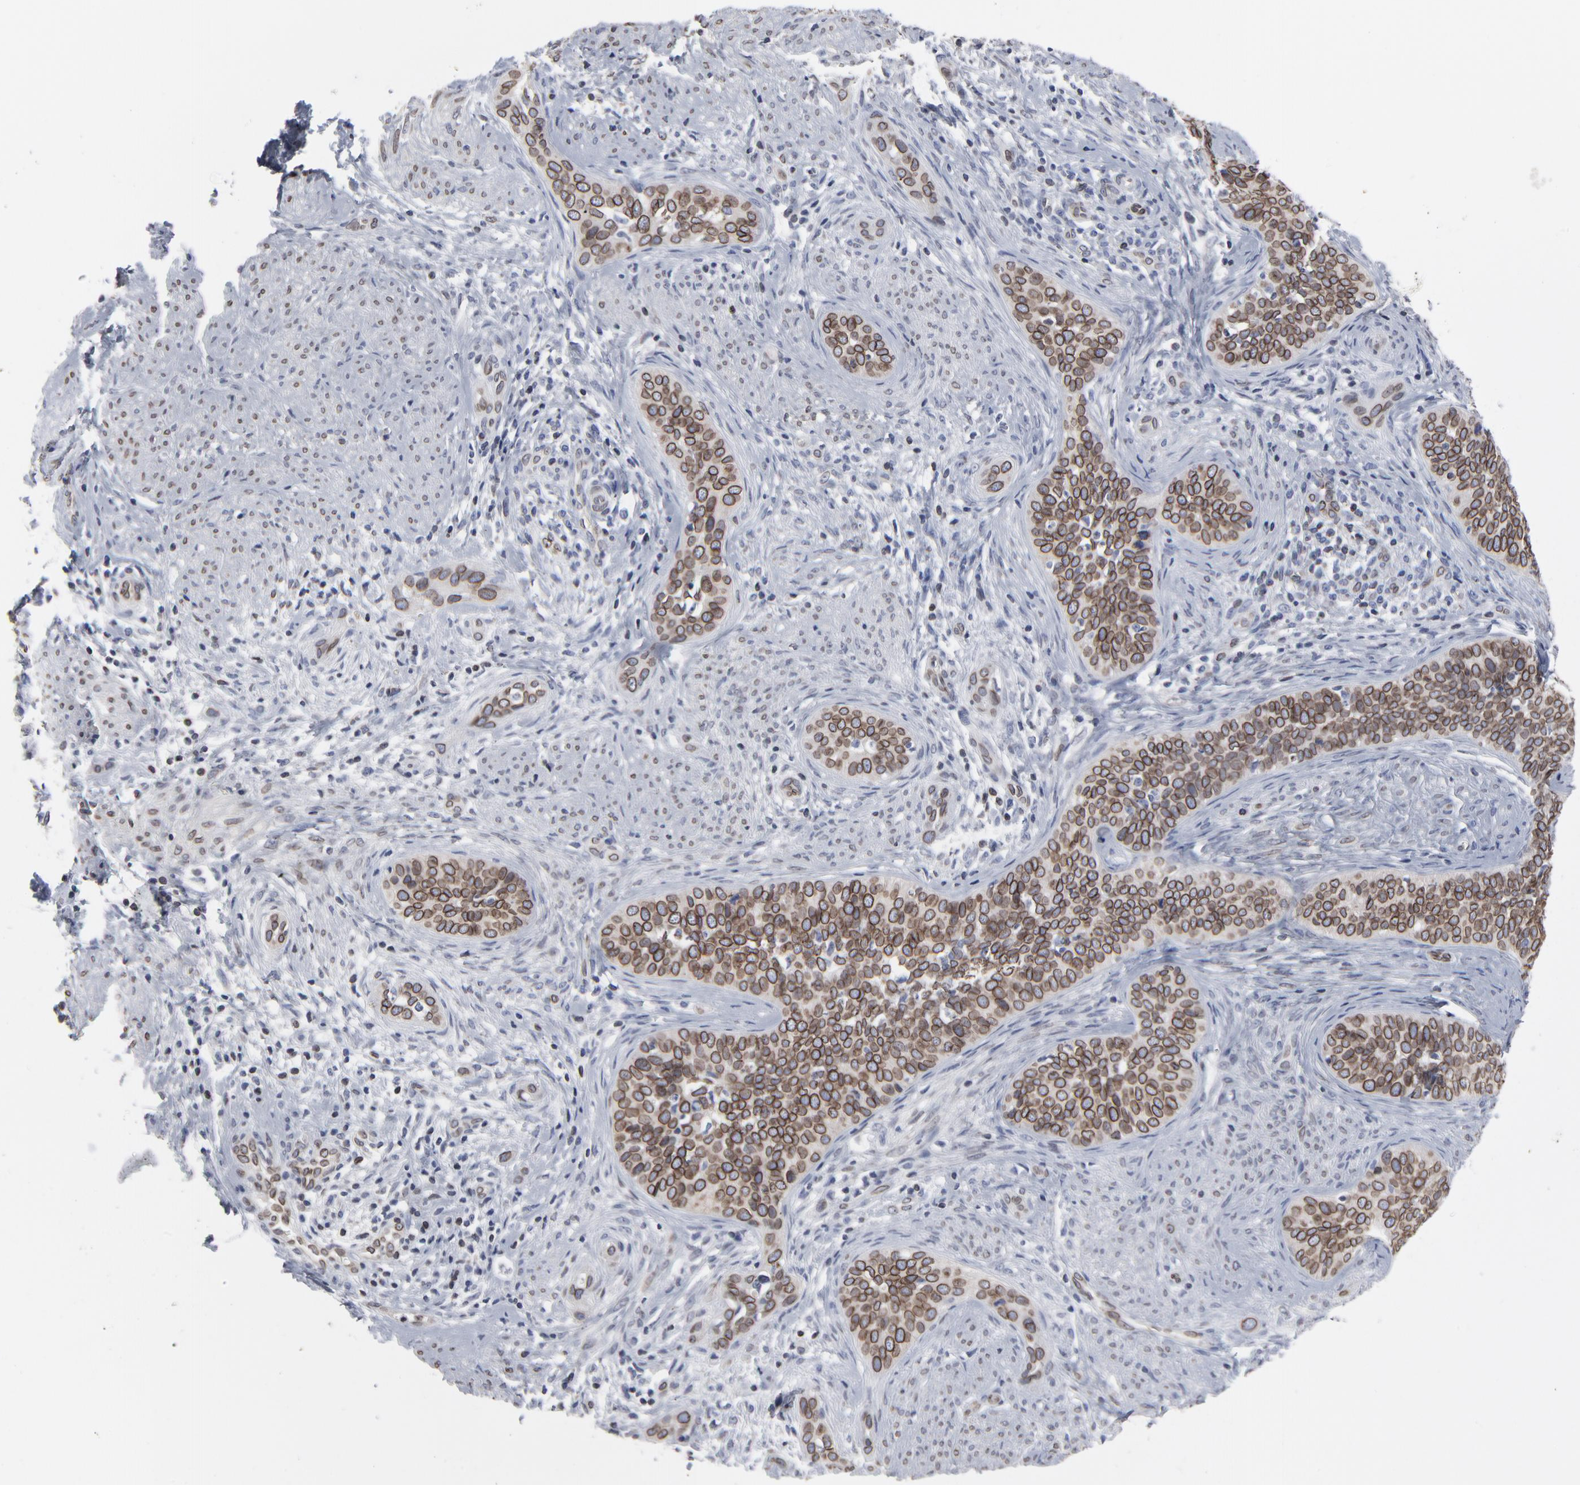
{"staining": {"intensity": "strong", "quantity": ">75%", "location": "cytoplasmic/membranous,nuclear"}, "tissue": "cervical cancer", "cell_type": "Tumor cells", "image_type": "cancer", "snomed": [{"axis": "morphology", "description": "Squamous cell carcinoma, NOS"}, {"axis": "topography", "description": "Cervix"}], "caption": "This is an image of immunohistochemistry (IHC) staining of squamous cell carcinoma (cervical), which shows strong positivity in the cytoplasmic/membranous and nuclear of tumor cells.", "gene": "SYNE2", "patient": {"sex": "female", "age": 31}}